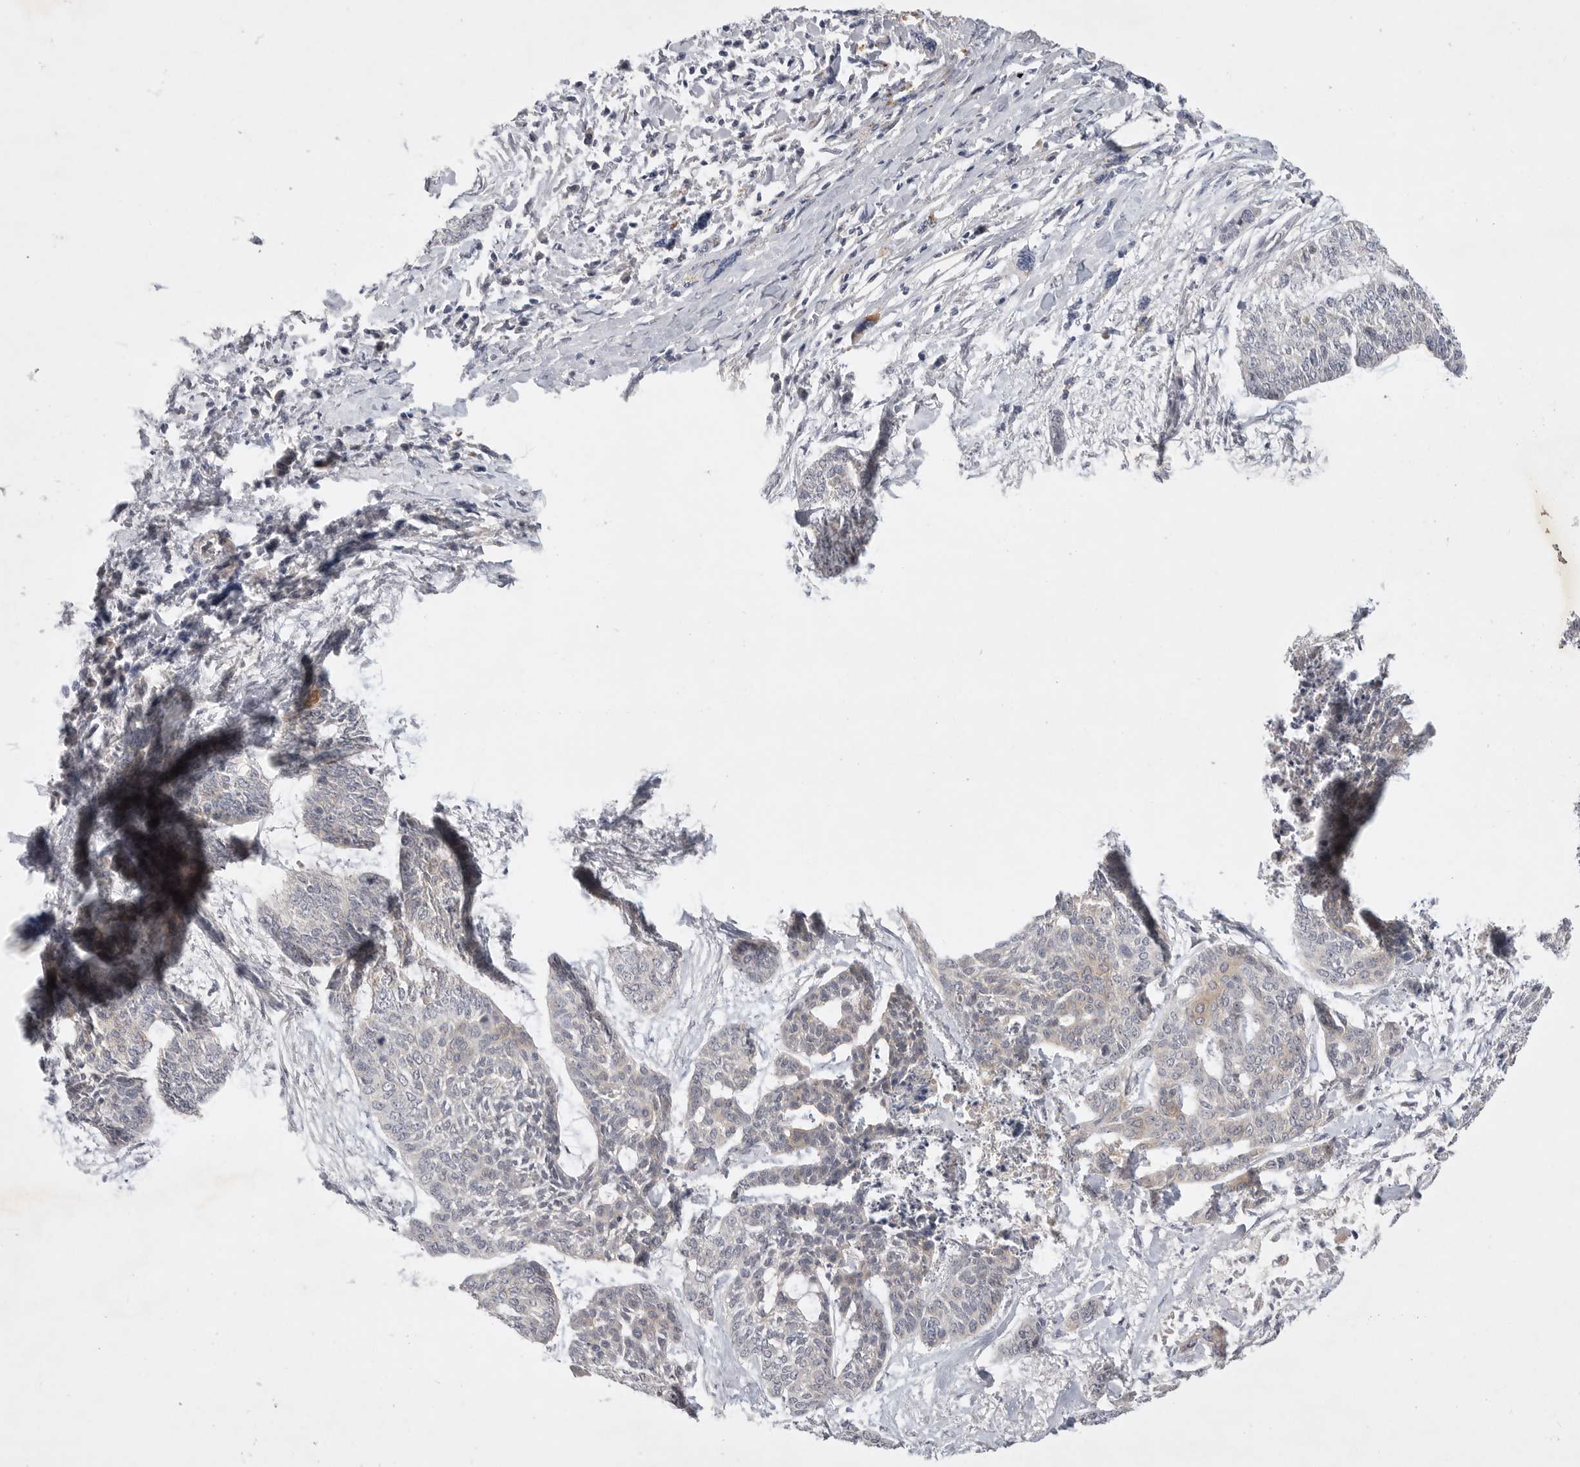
{"staining": {"intensity": "negative", "quantity": "none", "location": "none"}, "tissue": "skin cancer", "cell_type": "Tumor cells", "image_type": "cancer", "snomed": [{"axis": "morphology", "description": "Basal cell carcinoma"}, {"axis": "topography", "description": "Skin"}], "caption": "Protein analysis of skin cancer (basal cell carcinoma) exhibits no significant staining in tumor cells.", "gene": "ITGAD", "patient": {"sex": "female", "age": 64}}